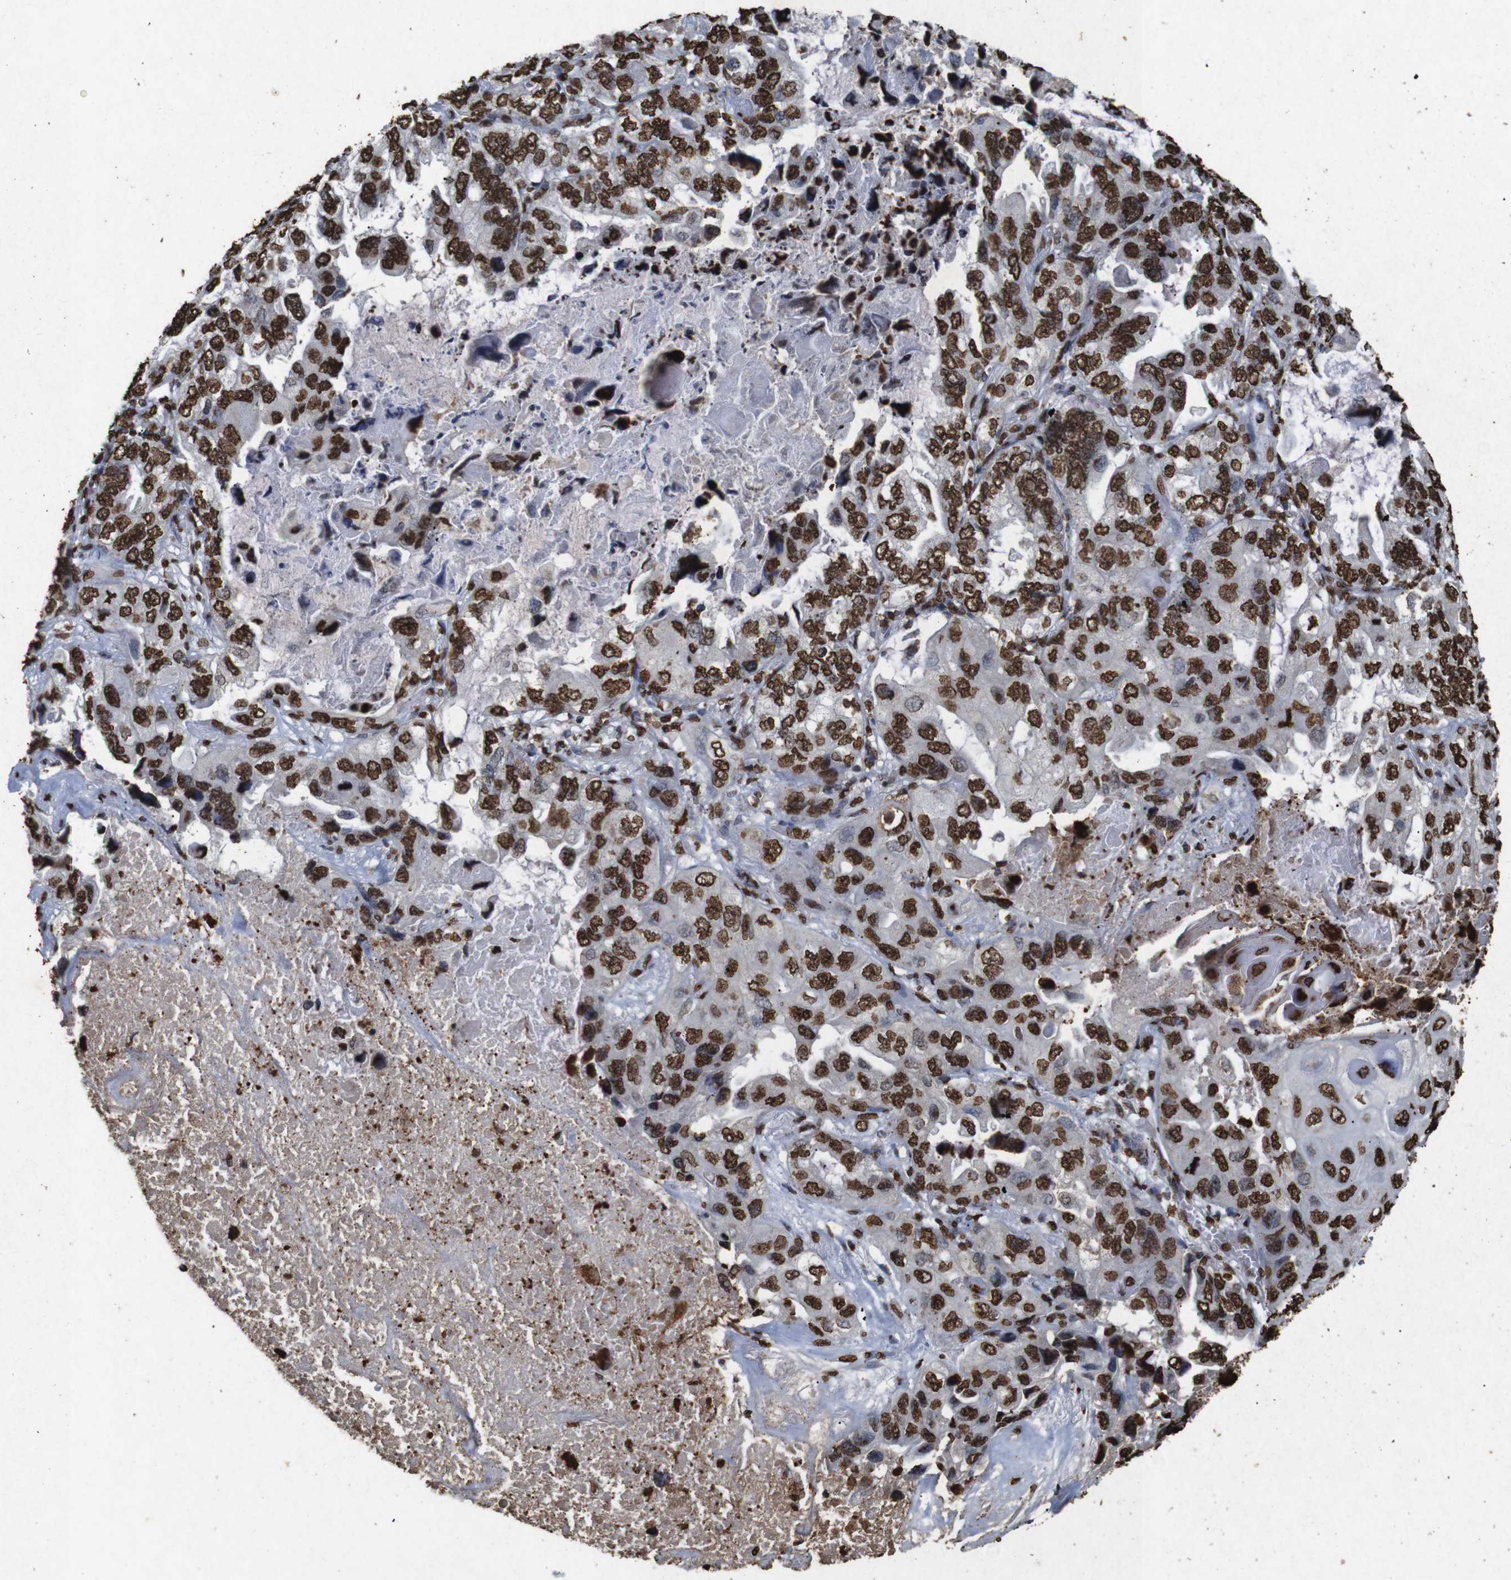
{"staining": {"intensity": "strong", "quantity": ">75%", "location": "nuclear"}, "tissue": "lung cancer", "cell_type": "Tumor cells", "image_type": "cancer", "snomed": [{"axis": "morphology", "description": "Squamous cell carcinoma, NOS"}, {"axis": "topography", "description": "Lung"}], "caption": "A brown stain highlights strong nuclear expression of a protein in human squamous cell carcinoma (lung) tumor cells.", "gene": "MDM2", "patient": {"sex": "female", "age": 73}}